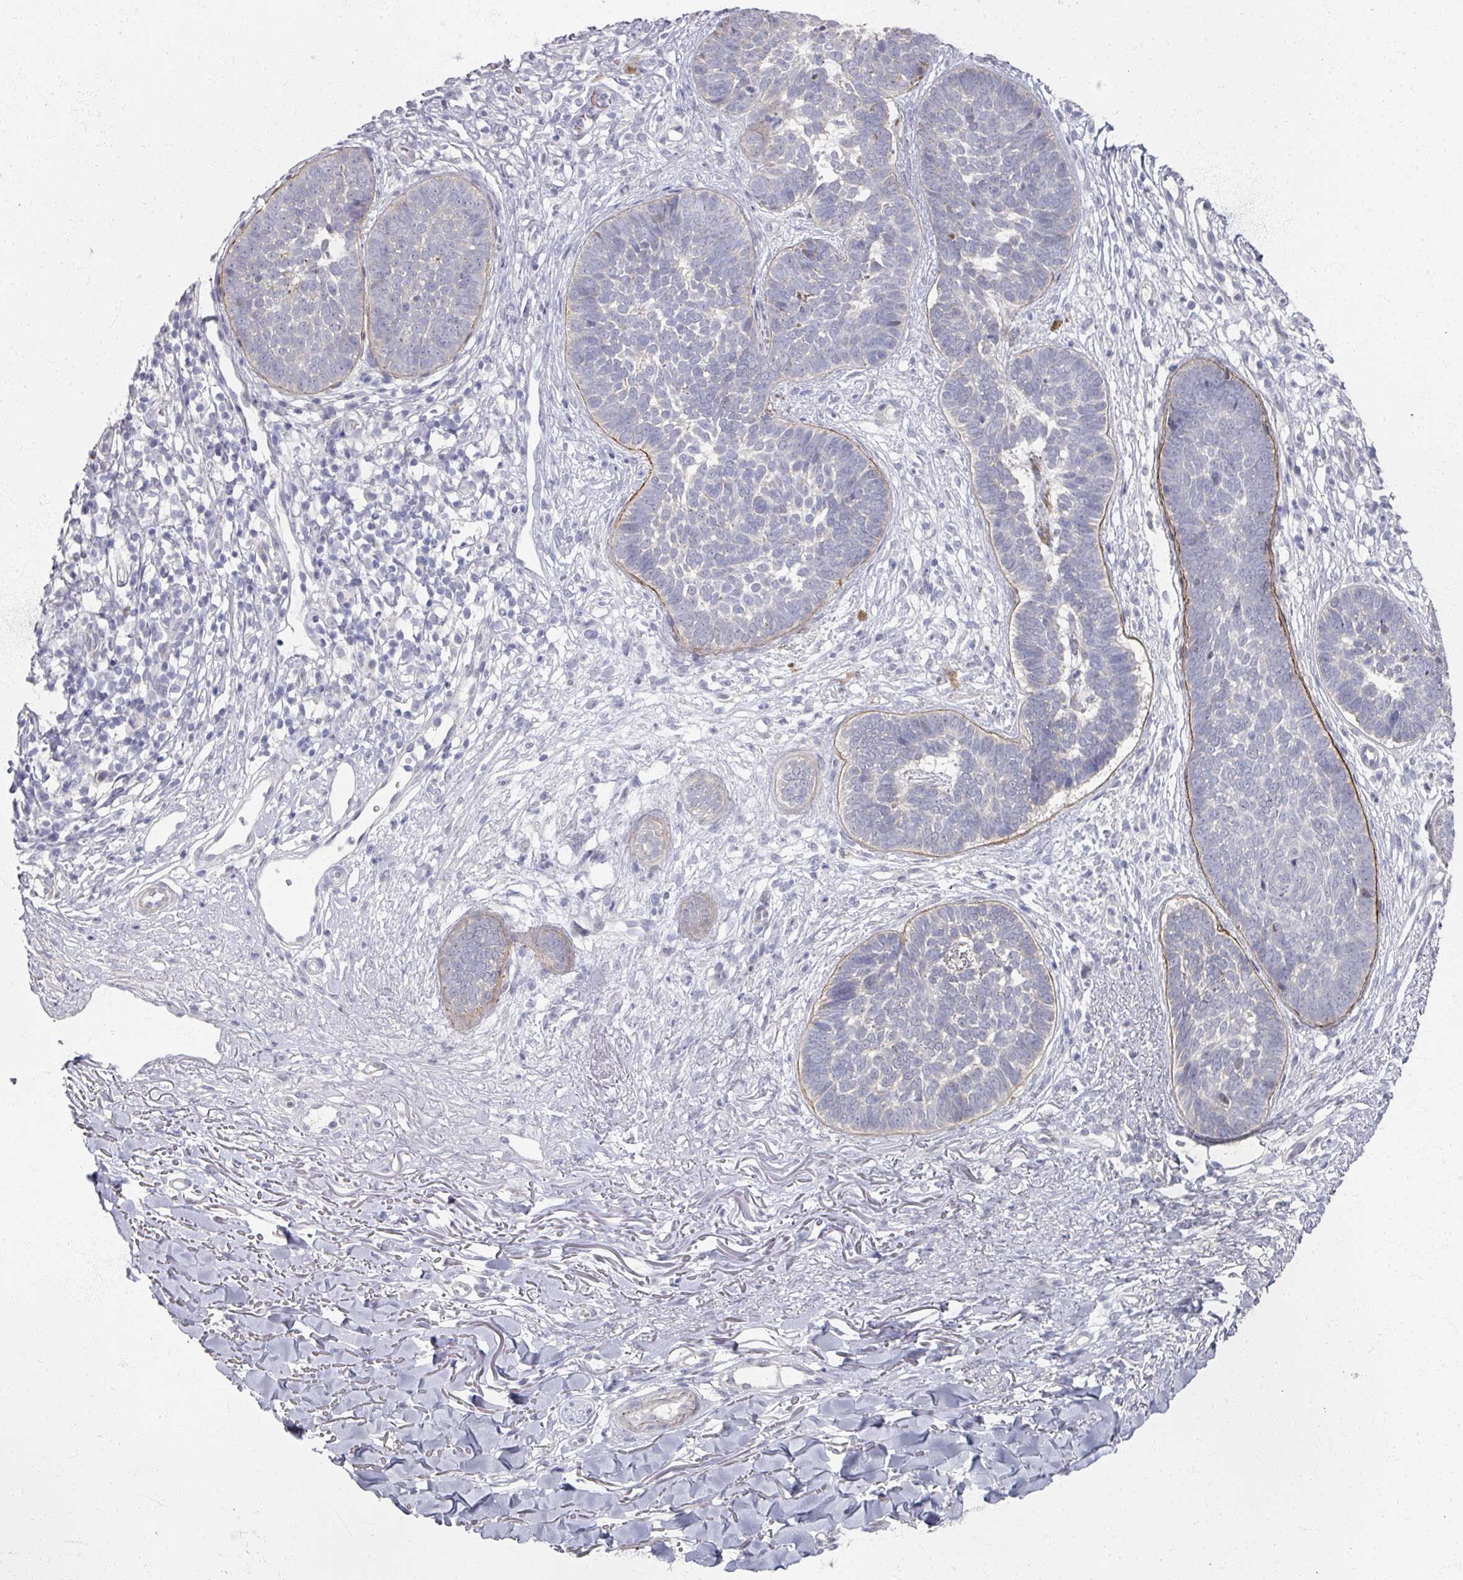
{"staining": {"intensity": "negative", "quantity": "none", "location": "none"}, "tissue": "skin cancer", "cell_type": "Tumor cells", "image_type": "cancer", "snomed": [{"axis": "morphology", "description": "Basal cell carcinoma"}, {"axis": "topography", "description": "Skin"}, {"axis": "topography", "description": "Skin of neck"}, {"axis": "topography", "description": "Skin of shoulder"}, {"axis": "topography", "description": "Skin of back"}], "caption": "Immunohistochemistry of human basal cell carcinoma (skin) reveals no expression in tumor cells.", "gene": "TTYH3", "patient": {"sex": "male", "age": 80}}